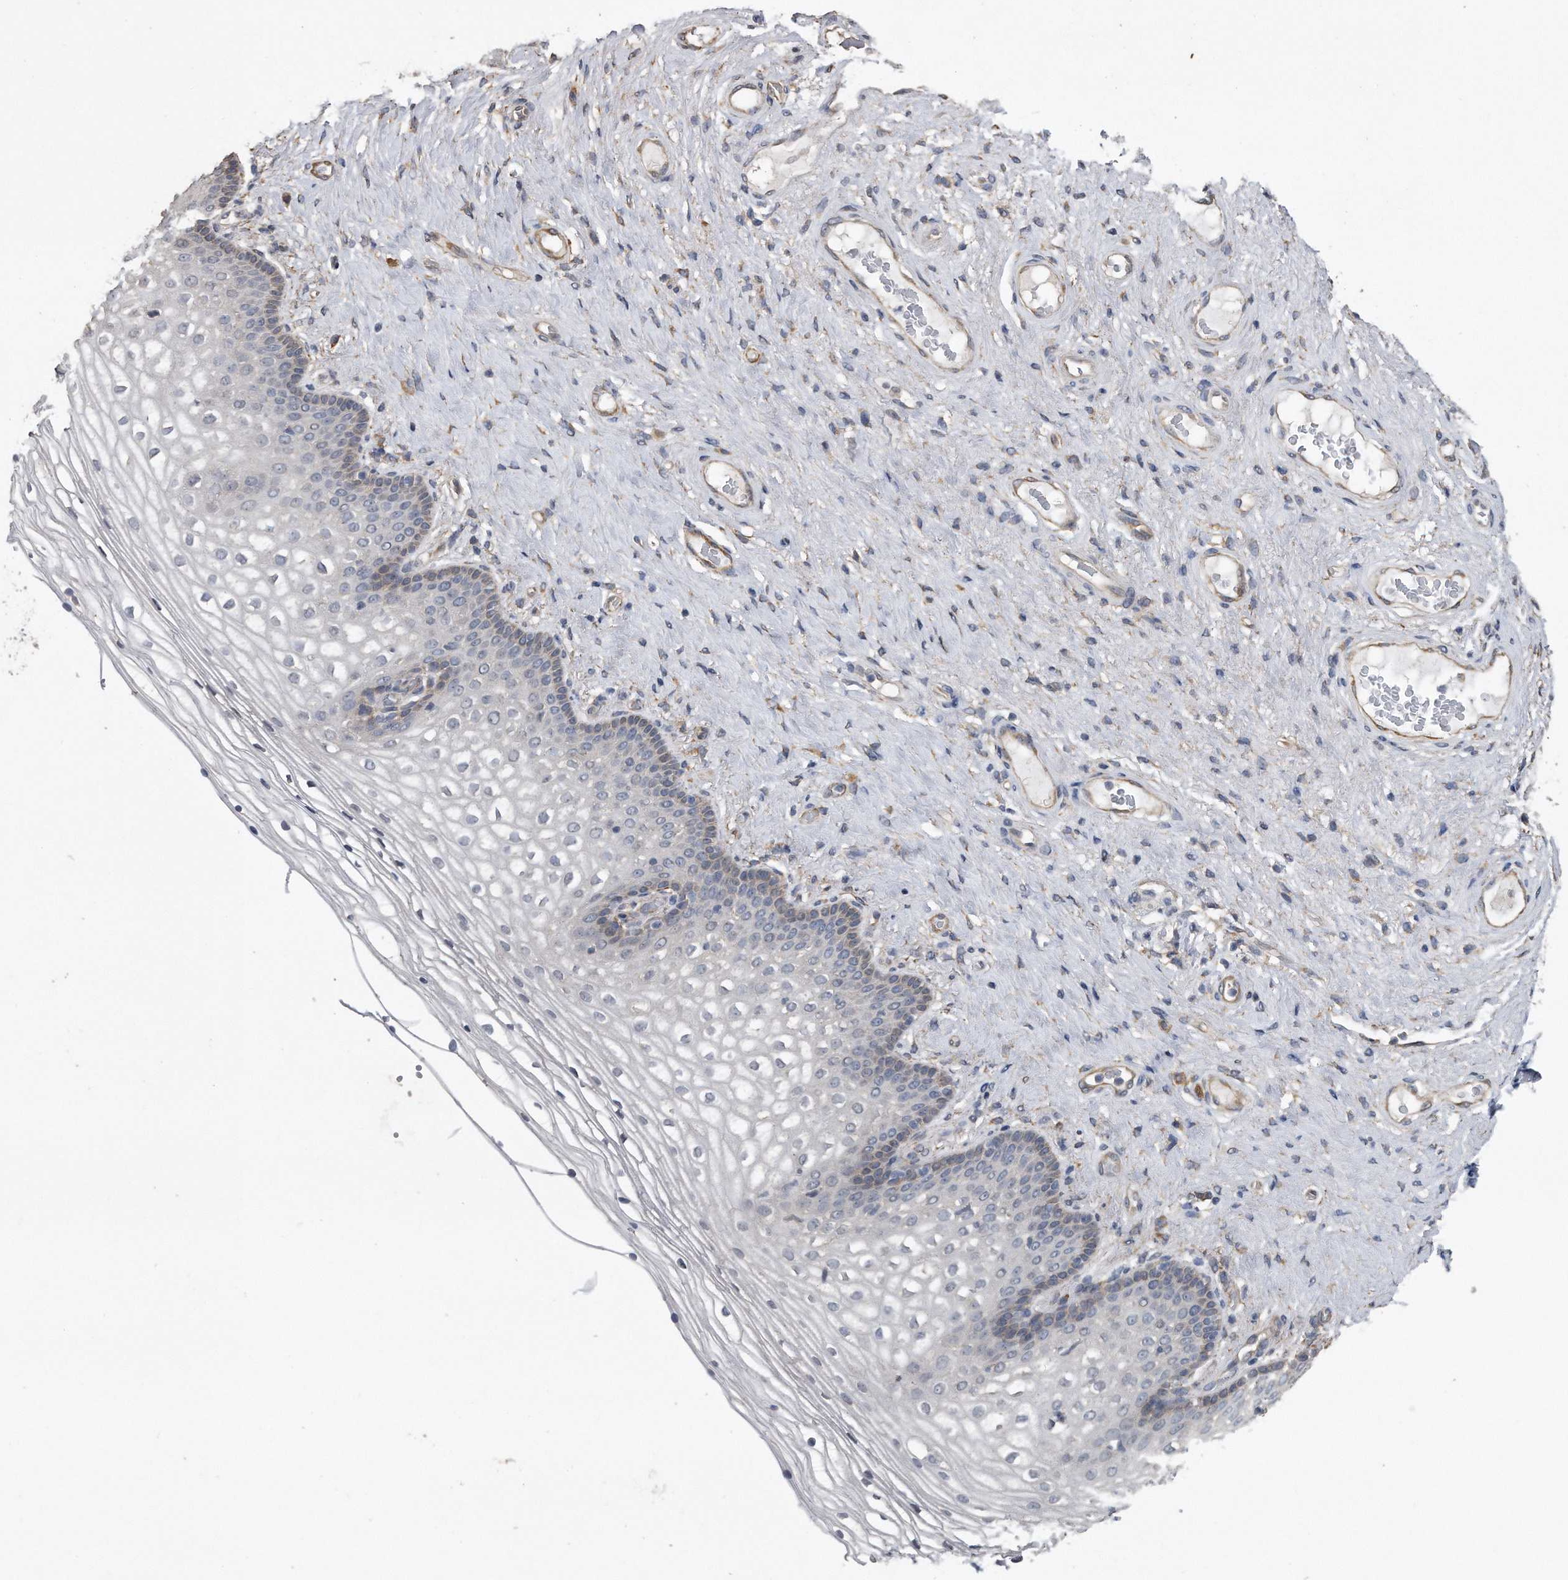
{"staining": {"intensity": "negative", "quantity": "none", "location": "none"}, "tissue": "vagina", "cell_type": "Squamous epithelial cells", "image_type": "normal", "snomed": [{"axis": "morphology", "description": "Normal tissue, NOS"}, {"axis": "topography", "description": "Vagina"}], "caption": "A photomicrograph of human vagina is negative for staining in squamous epithelial cells. (DAB (3,3'-diaminobenzidine) IHC visualized using brightfield microscopy, high magnification).", "gene": "PCLO", "patient": {"sex": "female", "age": 60}}